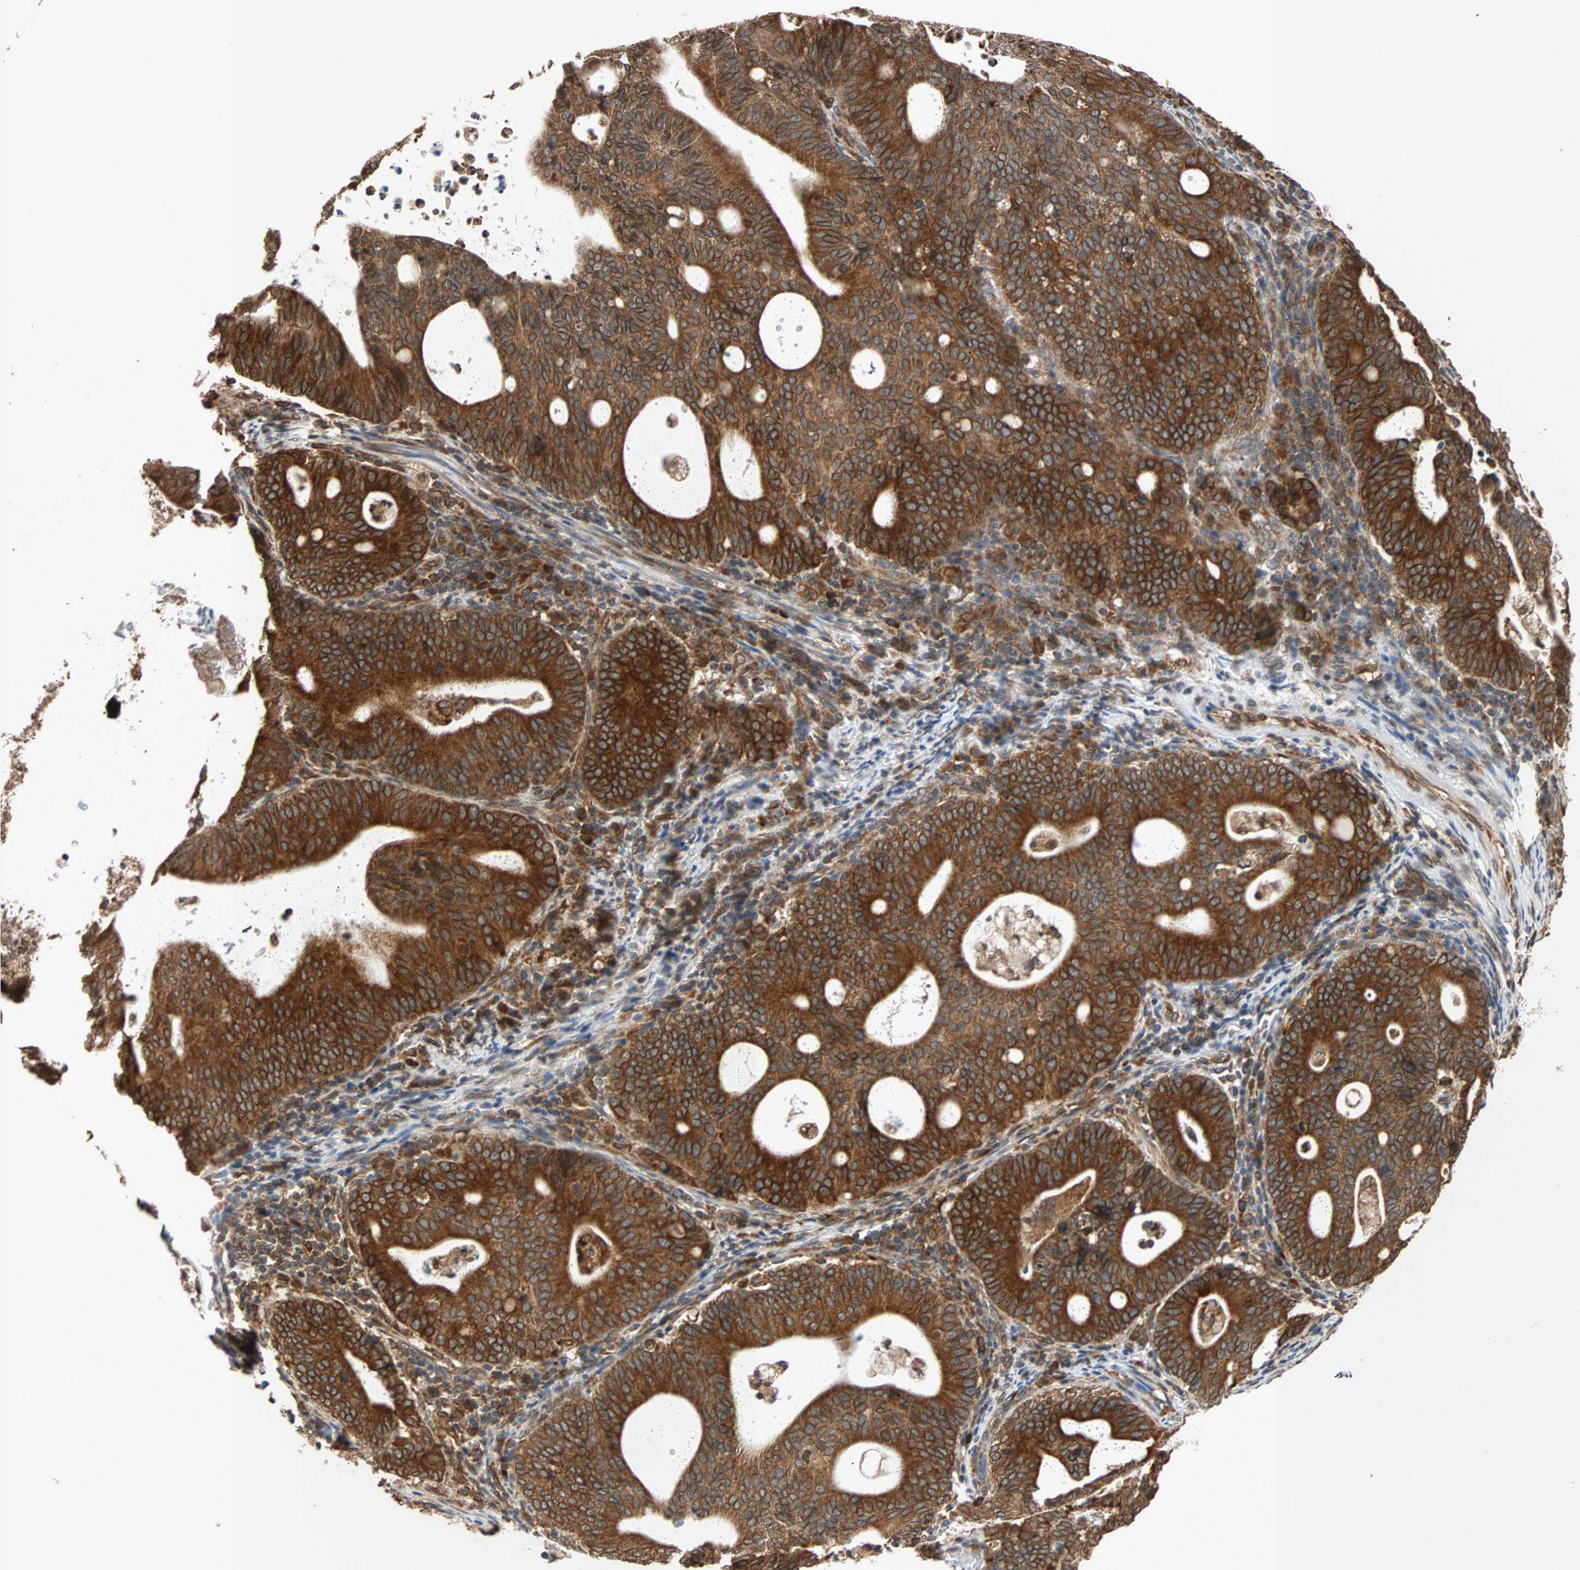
{"staining": {"intensity": "strong", "quantity": ">75%", "location": "cytoplasmic/membranous"}, "tissue": "endometrial cancer", "cell_type": "Tumor cells", "image_type": "cancer", "snomed": [{"axis": "morphology", "description": "Adenocarcinoma, NOS"}, {"axis": "topography", "description": "Uterus"}], "caption": "An immunohistochemistry image of tumor tissue is shown. Protein staining in brown shows strong cytoplasmic/membranous positivity in adenocarcinoma (endometrial) within tumor cells.", "gene": "AUP1", "patient": {"sex": "female", "age": 83}}